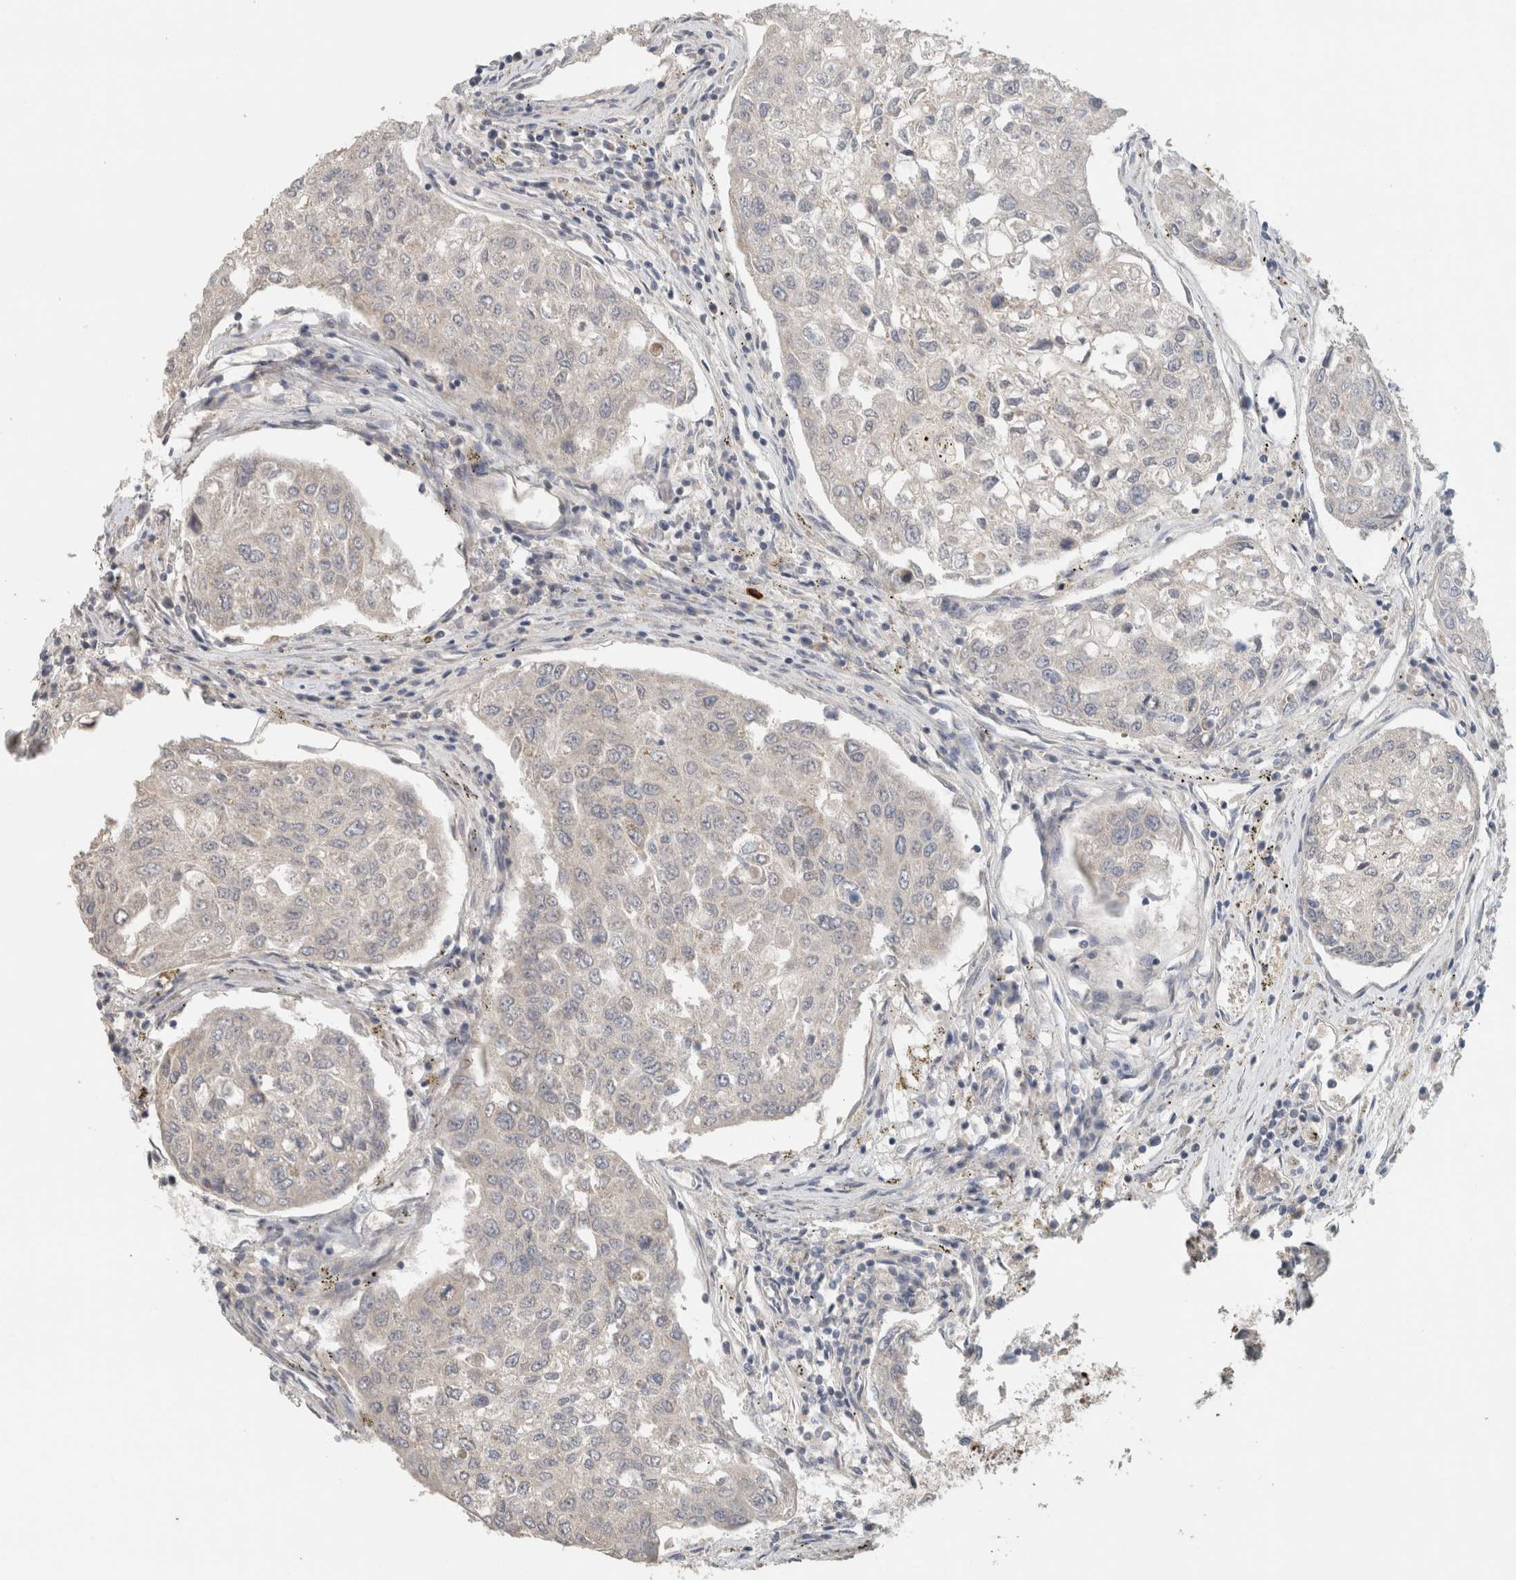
{"staining": {"intensity": "negative", "quantity": "none", "location": "none"}, "tissue": "urothelial cancer", "cell_type": "Tumor cells", "image_type": "cancer", "snomed": [{"axis": "morphology", "description": "Urothelial carcinoma, High grade"}, {"axis": "topography", "description": "Lymph node"}, {"axis": "topography", "description": "Urinary bladder"}], "caption": "This is an IHC image of human urothelial cancer. There is no staining in tumor cells.", "gene": "PUM1", "patient": {"sex": "male", "age": 51}}